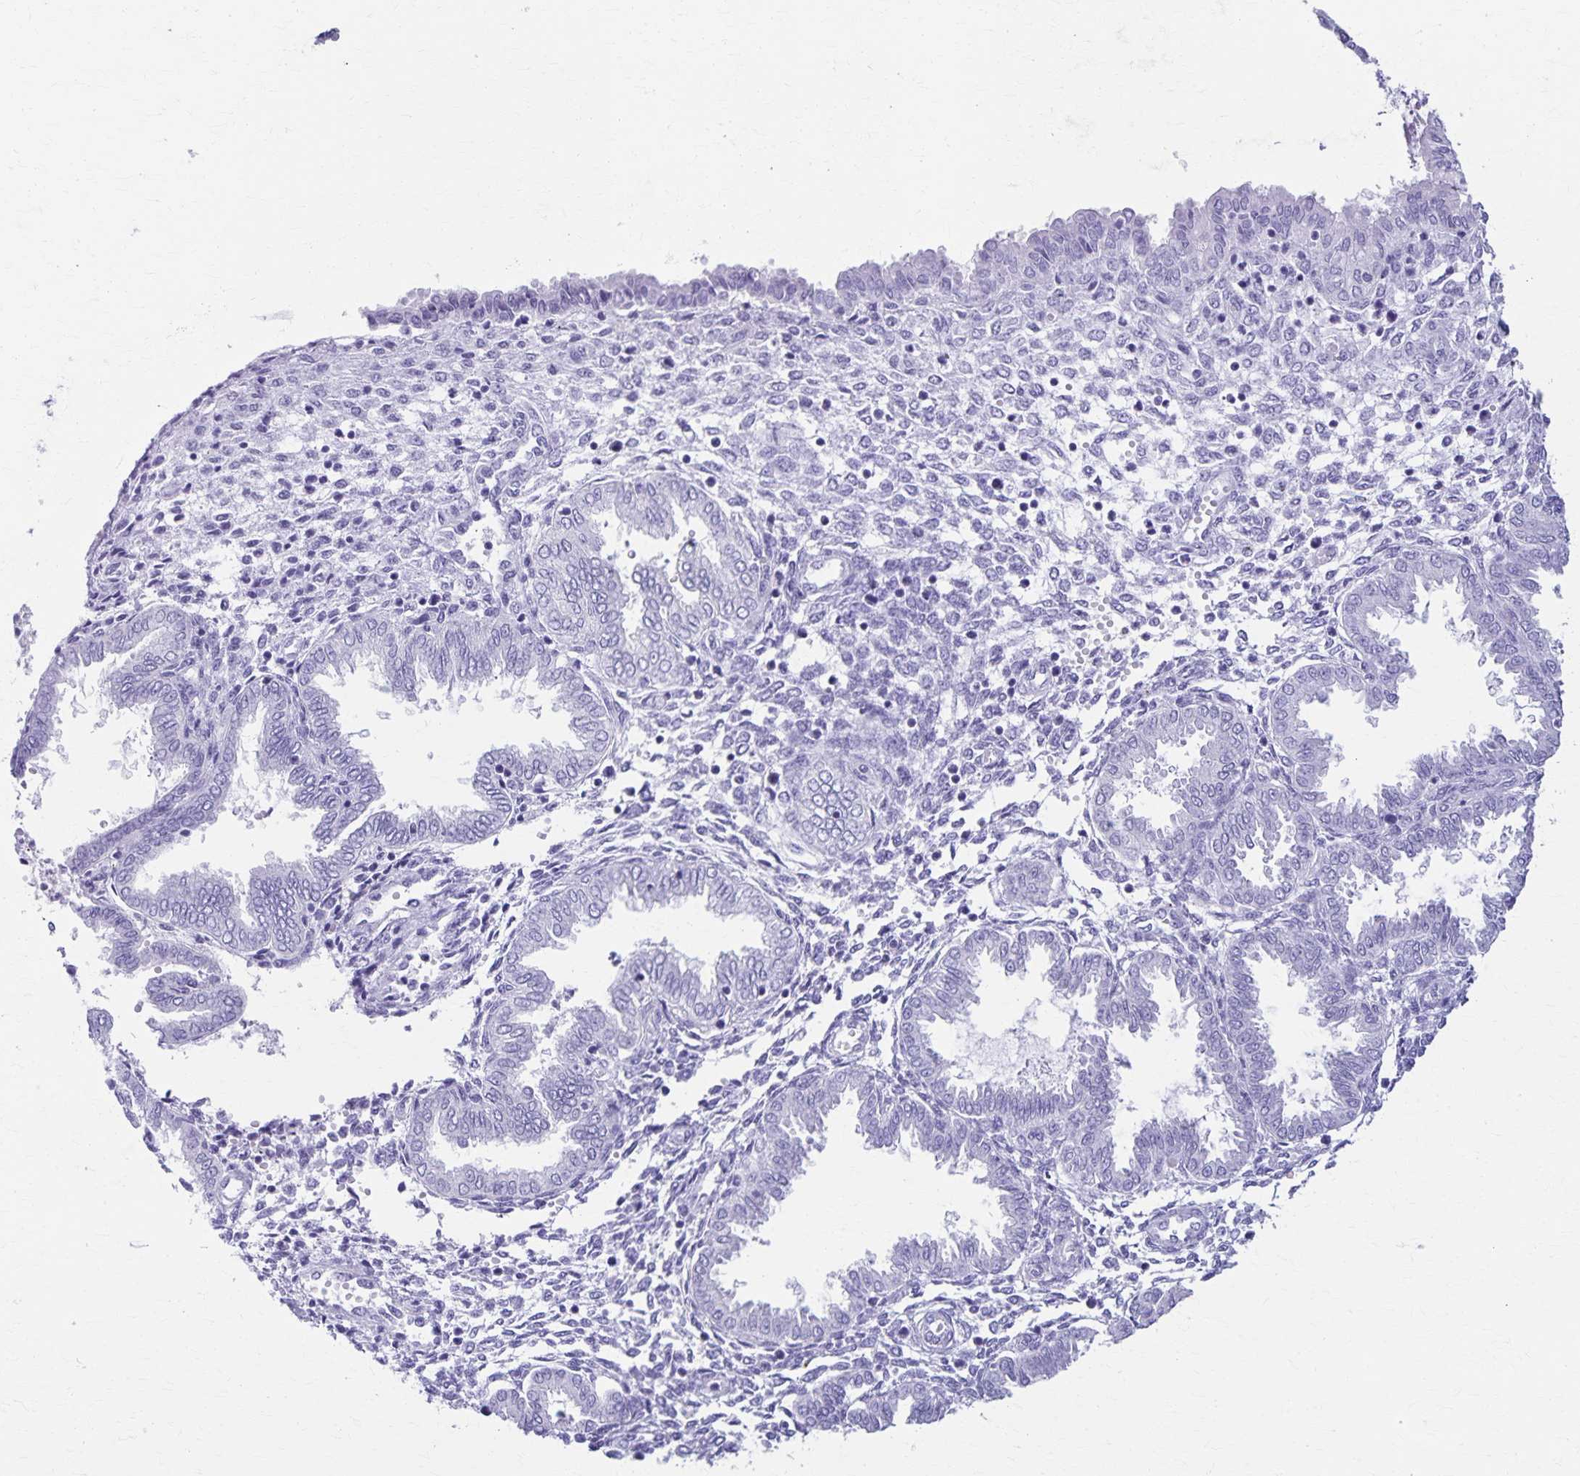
{"staining": {"intensity": "negative", "quantity": "none", "location": "none"}, "tissue": "endometrium", "cell_type": "Cells in endometrial stroma", "image_type": "normal", "snomed": [{"axis": "morphology", "description": "Normal tissue, NOS"}, {"axis": "topography", "description": "Endometrium"}], "caption": "The histopathology image demonstrates no significant staining in cells in endometrial stroma of endometrium. (IHC, brightfield microscopy, high magnification).", "gene": "DEFA5", "patient": {"sex": "female", "age": 33}}